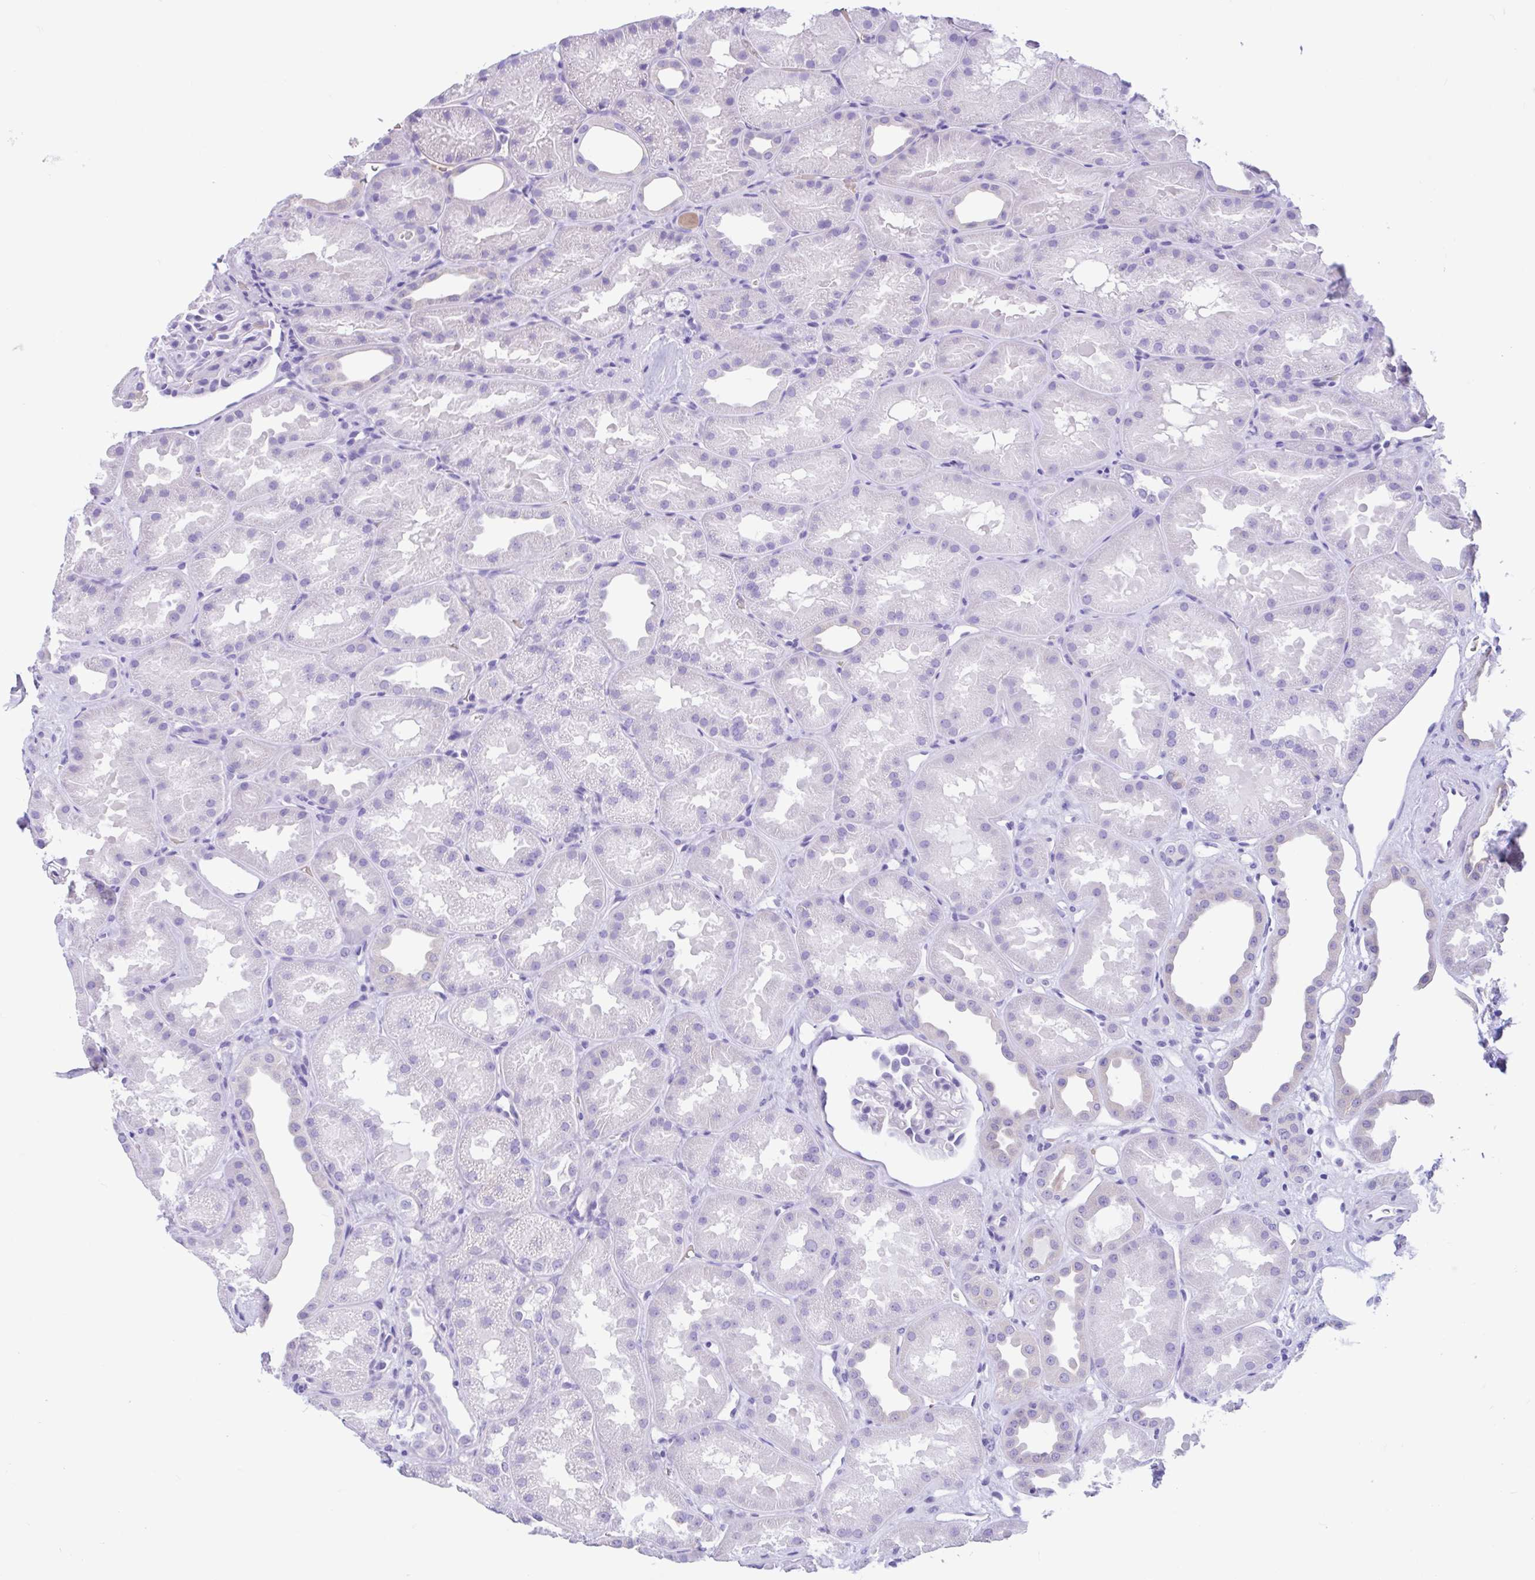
{"staining": {"intensity": "negative", "quantity": "none", "location": "none"}, "tissue": "kidney", "cell_type": "Cells in glomeruli", "image_type": "normal", "snomed": [{"axis": "morphology", "description": "Normal tissue, NOS"}, {"axis": "topography", "description": "Kidney"}], "caption": "A high-resolution photomicrograph shows immunohistochemistry (IHC) staining of normal kidney, which displays no significant positivity in cells in glomeruli. The staining was performed using DAB to visualize the protein expression in brown, while the nuclei were stained in blue with hematoxylin (Magnification: 20x).", "gene": "TMEM79", "patient": {"sex": "male", "age": 61}}